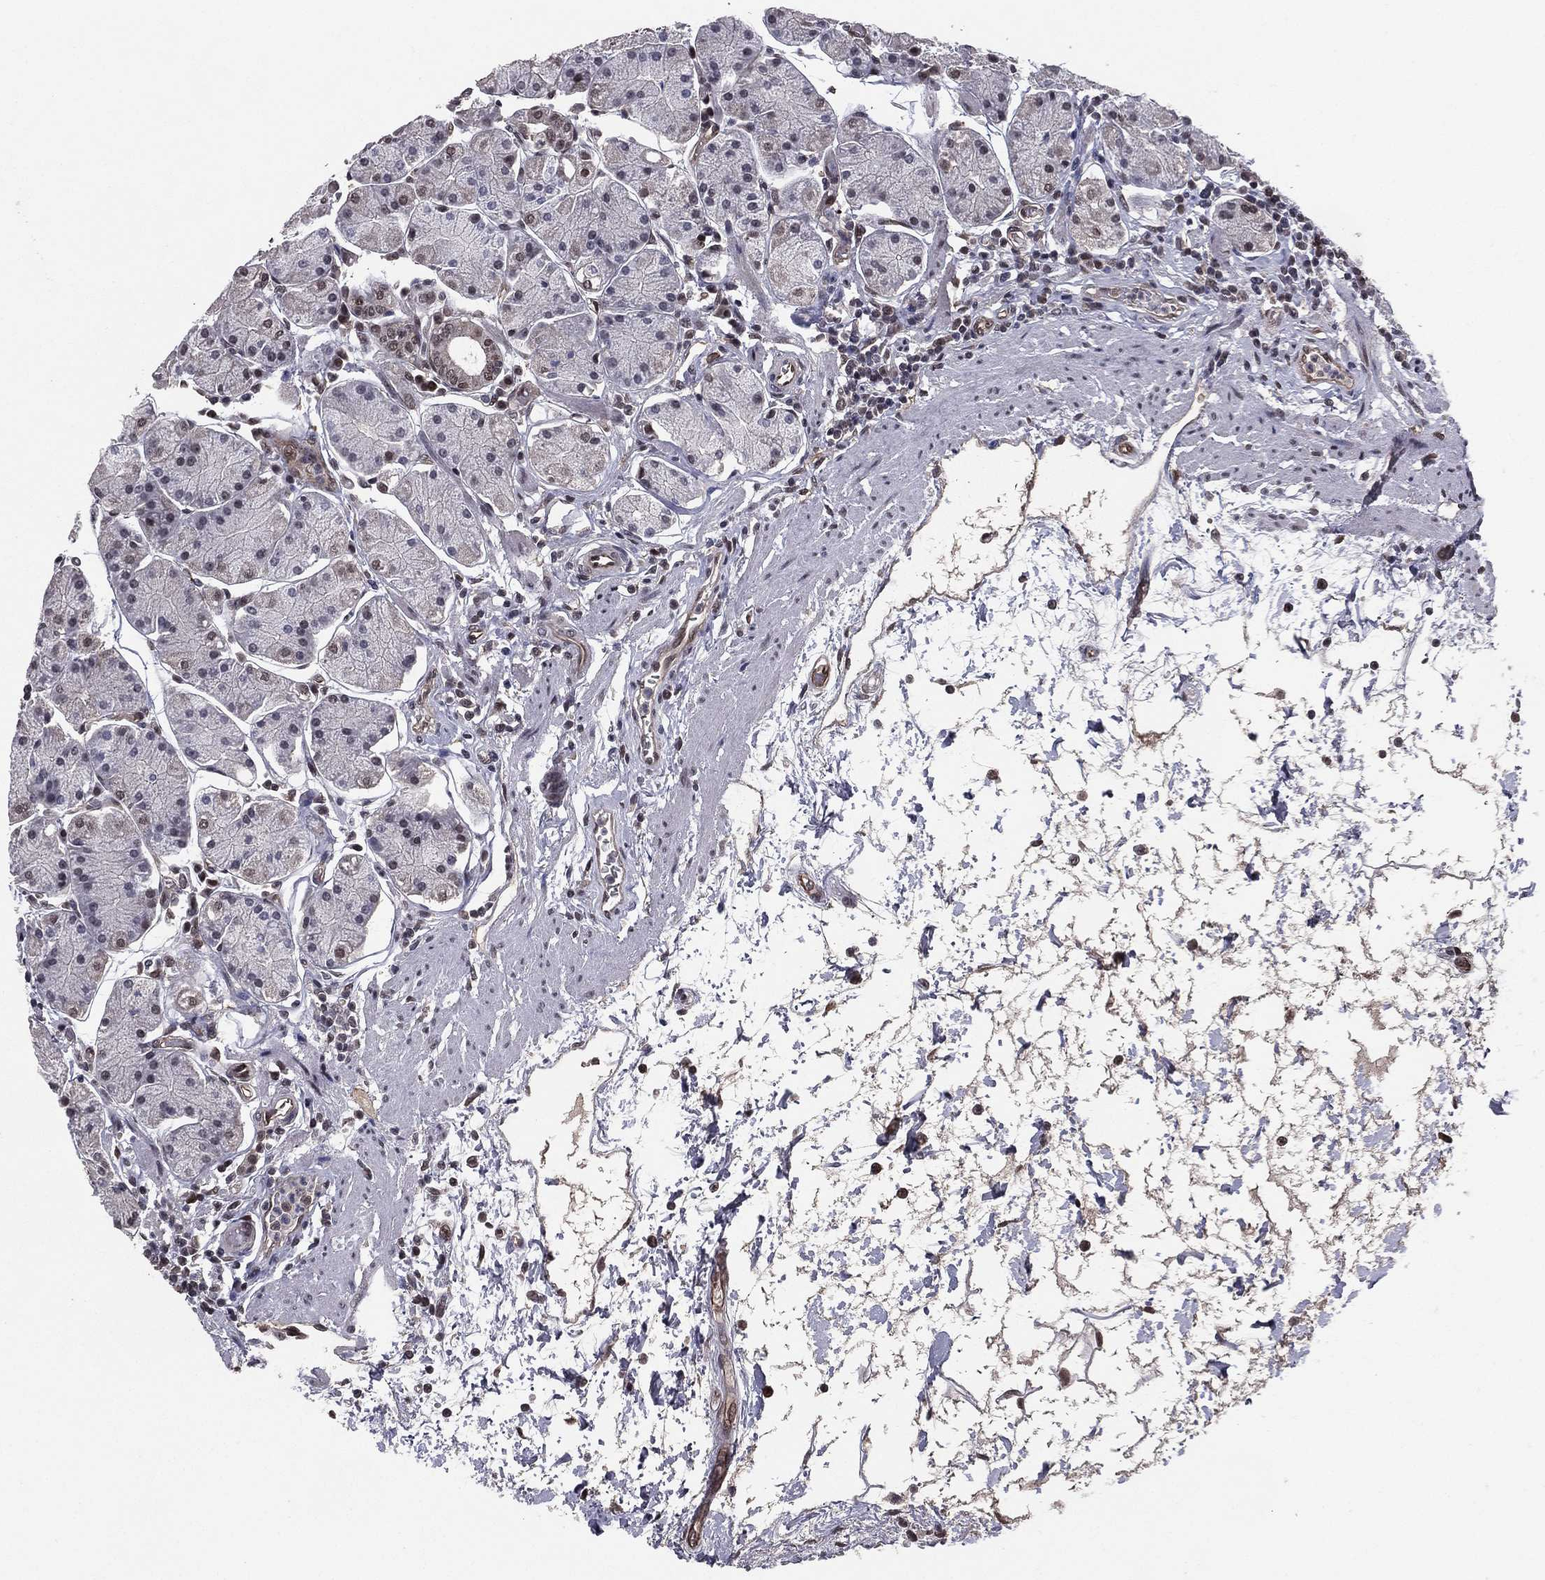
{"staining": {"intensity": "strong", "quantity": "<25%", "location": "cytoplasmic/membranous"}, "tissue": "stomach", "cell_type": "Glandular cells", "image_type": "normal", "snomed": [{"axis": "morphology", "description": "Normal tissue, NOS"}, {"axis": "topography", "description": "Stomach"}], "caption": "Normal stomach displays strong cytoplasmic/membranous staining in about <25% of glandular cells.", "gene": "RARB", "patient": {"sex": "male", "age": 54}}